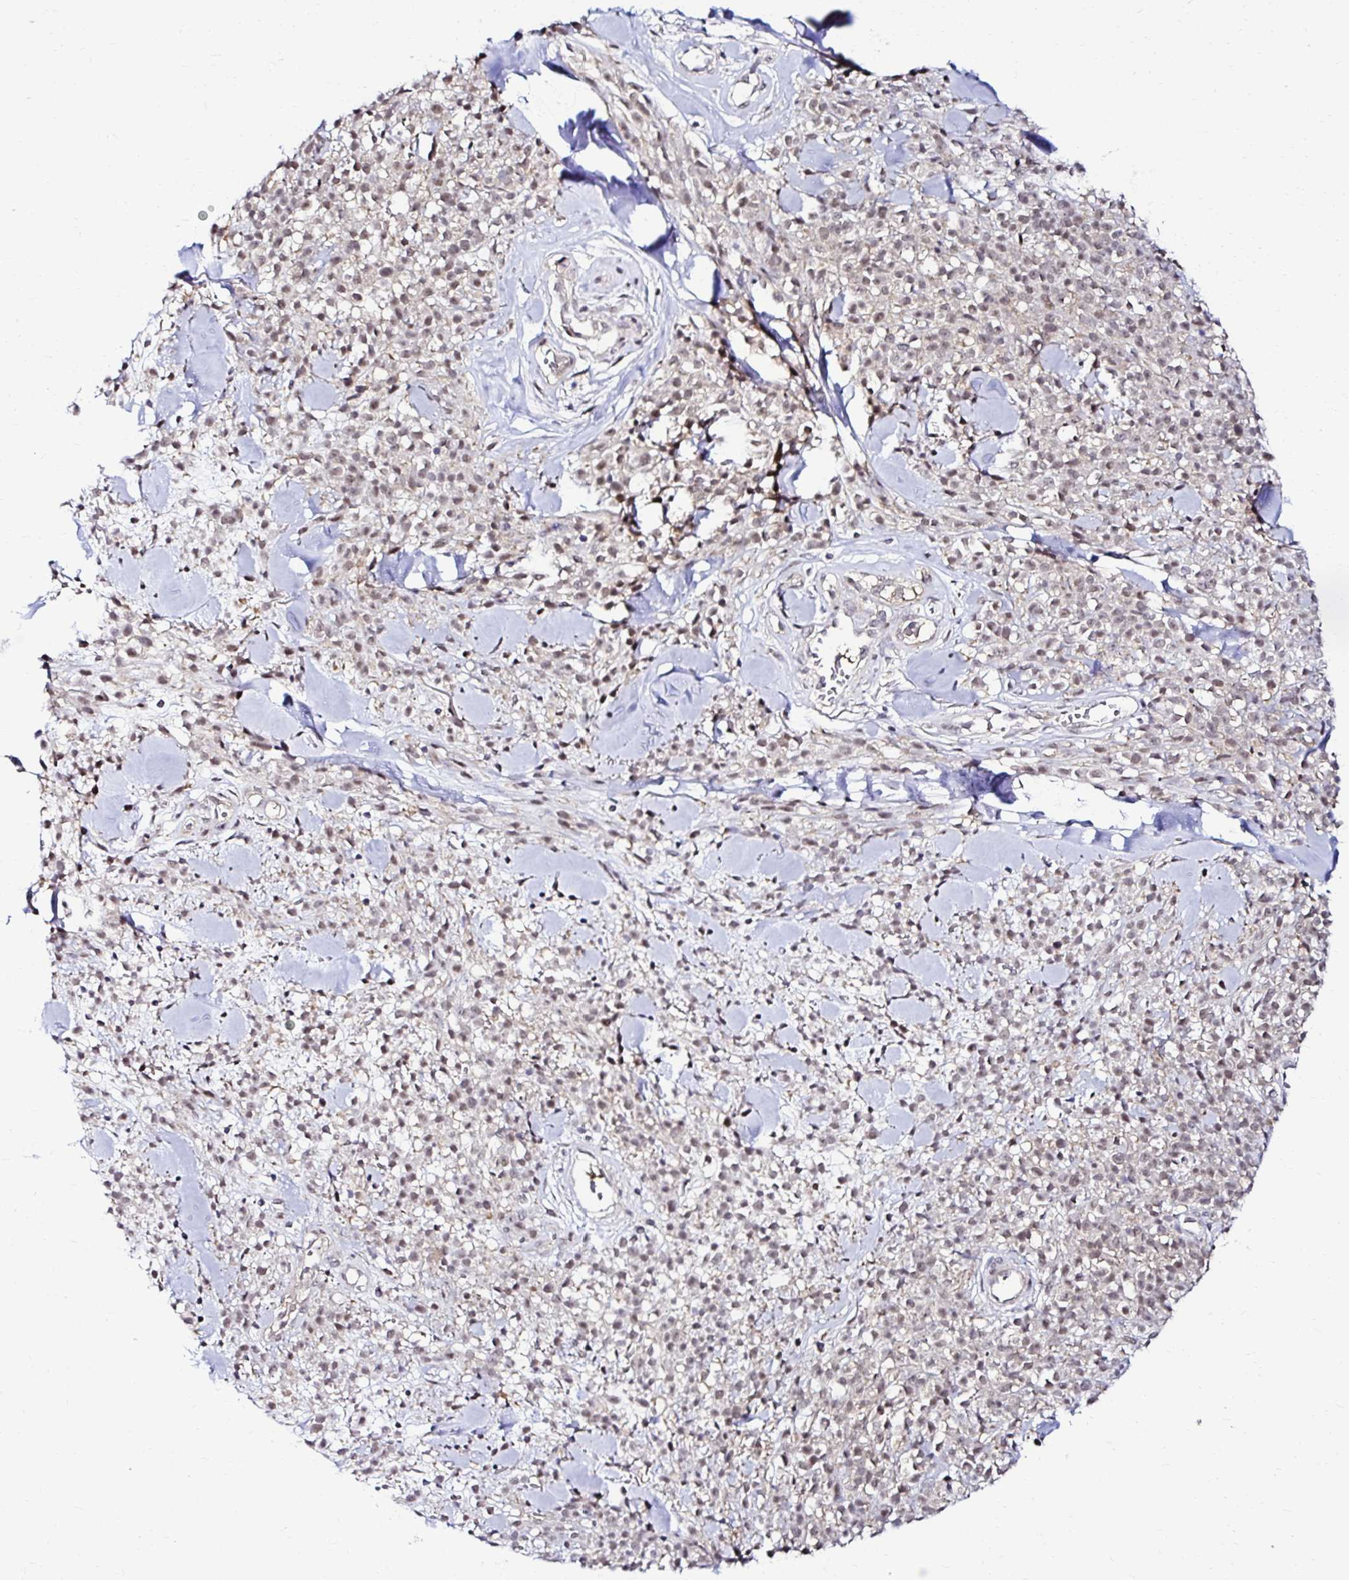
{"staining": {"intensity": "weak", "quantity": ">75%", "location": "nuclear"}, "tissue": "melanoma", "cell_type": "Tumor cells", "image_type": "cancer", "snomed": [{"axis": "morphology", "description": "Malignant melanoma, NOS"}, {"axis": "topography", "description": "Skin"}, {"axis": "topography", "description": "Skin of trunk"}], "caption": "Immunohistochemistry (DAB (3,3'-diaminobenzidine)) staining of malignant melanoma demonstrates weak nuclear protein staining in about >75% of tumor cells.", "gene": "PSMD3", "patient": {"sex": "male", "age": 74}}